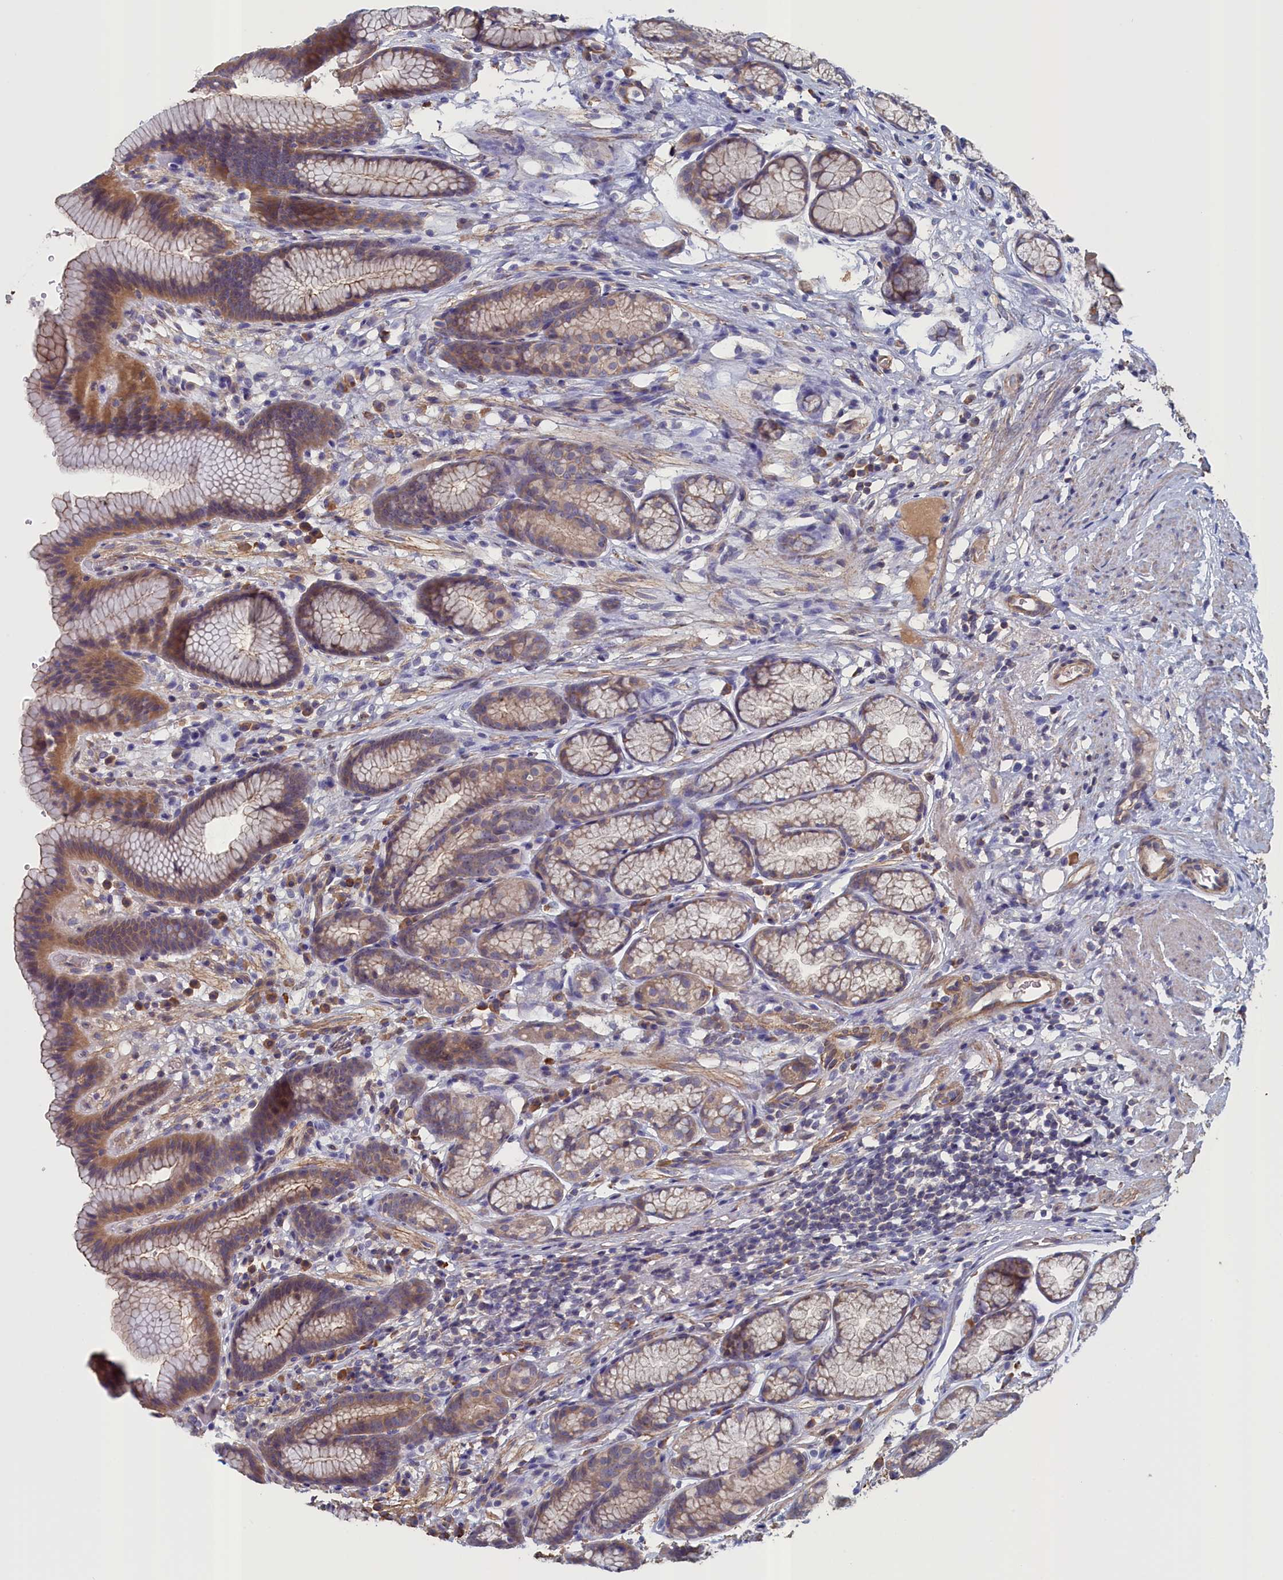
{"staining": {"intensity": "moderate", "quantity": "<25%", "location": "cytoplasmic/membranous"}, "tissue": "stomach", "cell_type": "Glandular cells", "image_type": "normal", "snomed": [{"axis": "morphology", "description": "Normal tissue, NOS"}, {"axis": "topography", "description": "Stomach"}], "caption": "Stomach stained with a protein marker demonstrates moderate staining in glandular cells.", "gene": "ANKRD2", "patient": {"sex": "male", "age": 42}}